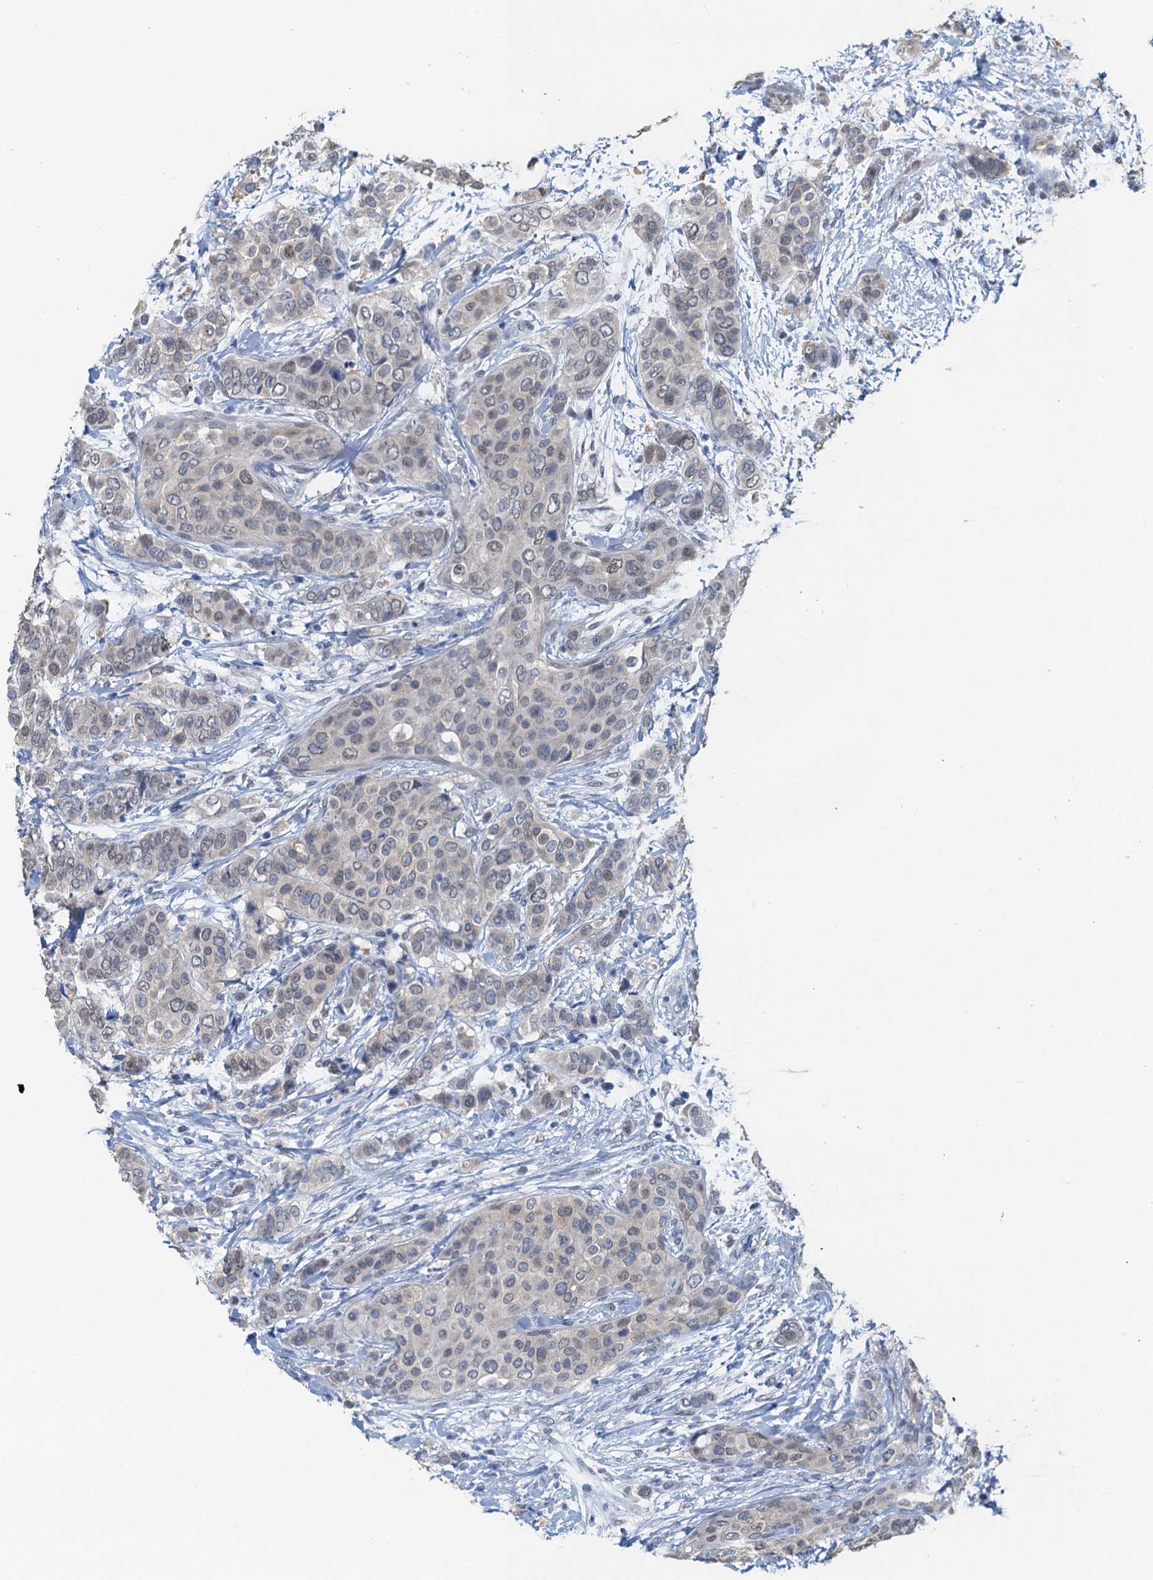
{"staining": {"intensity": "negative", "quantity": "none", "location": "none"}, "tissue": "breast cancer", "cell_type": "Tumor cells", "image_type": "cancer", "snomed": [{"axis": "morphology", "description": "Lobular carcinoma"}, {"axis": "topography", "description": "Breast"}], "caption": "Tumor cells are negative for brown protein staining in breast cancer (lobular carcinoma).", "gene": "AHCY", "patient": {"sex": "female", "age": 51}}